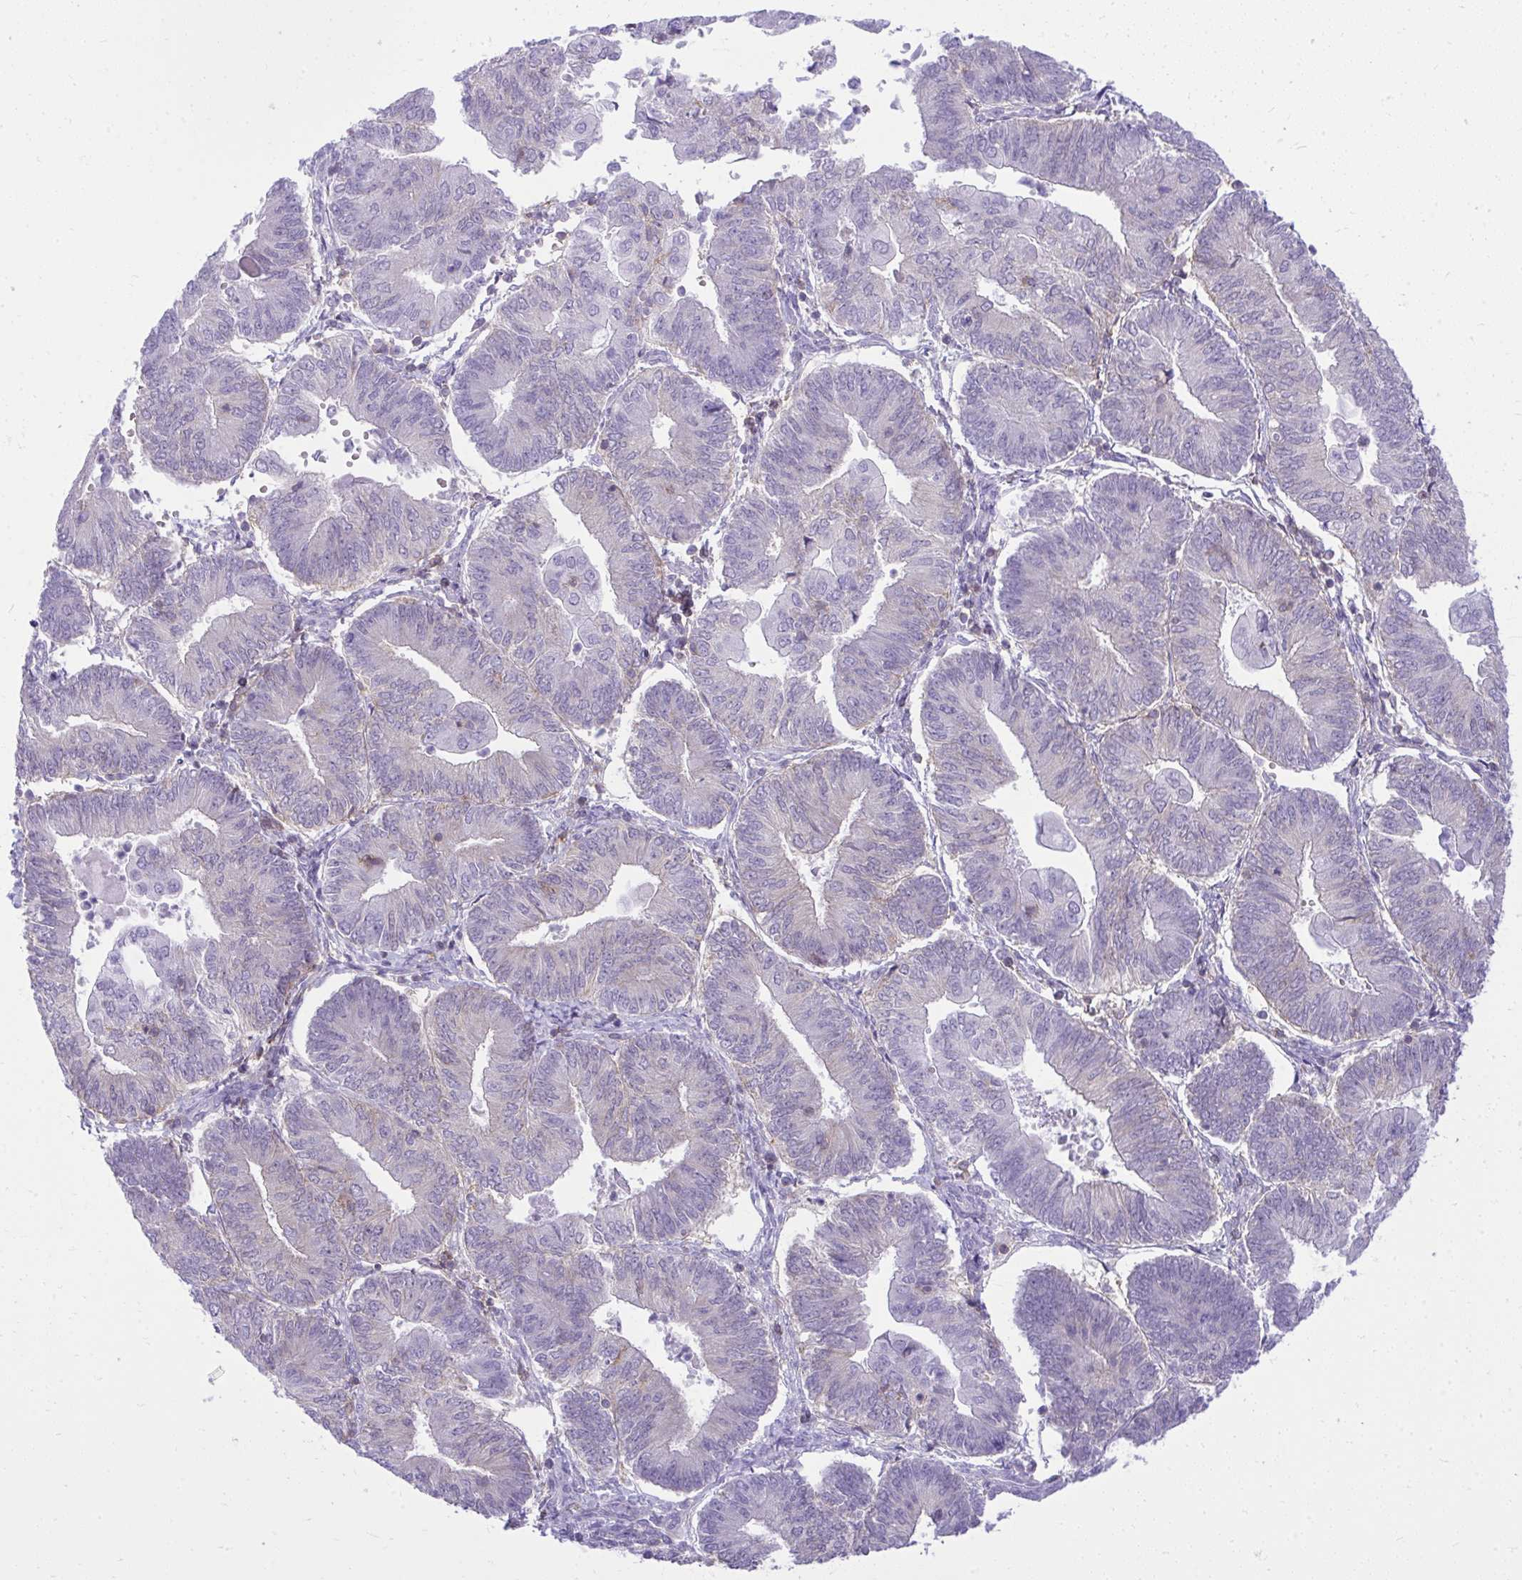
{"staining": {"intensity": "negative", "quantity": "none", "location": "none"}, "tissue": "endometrial cancer", "cell_type": "Tumor cells", "image_type": "cancer", "snomed": [{"axis": "morphology", "description": "Adenocarcinoma, NOS"}, {"axis": "topography", "description": "Endometrium"}], "caption": "Human endometrial cancer (adenocarcinoma) stained for a protein using immunohistochemistry reveals no expression in tumor cells.", "gene": "GPRIN3", "patient": {"sex": "female", "age": 65}}